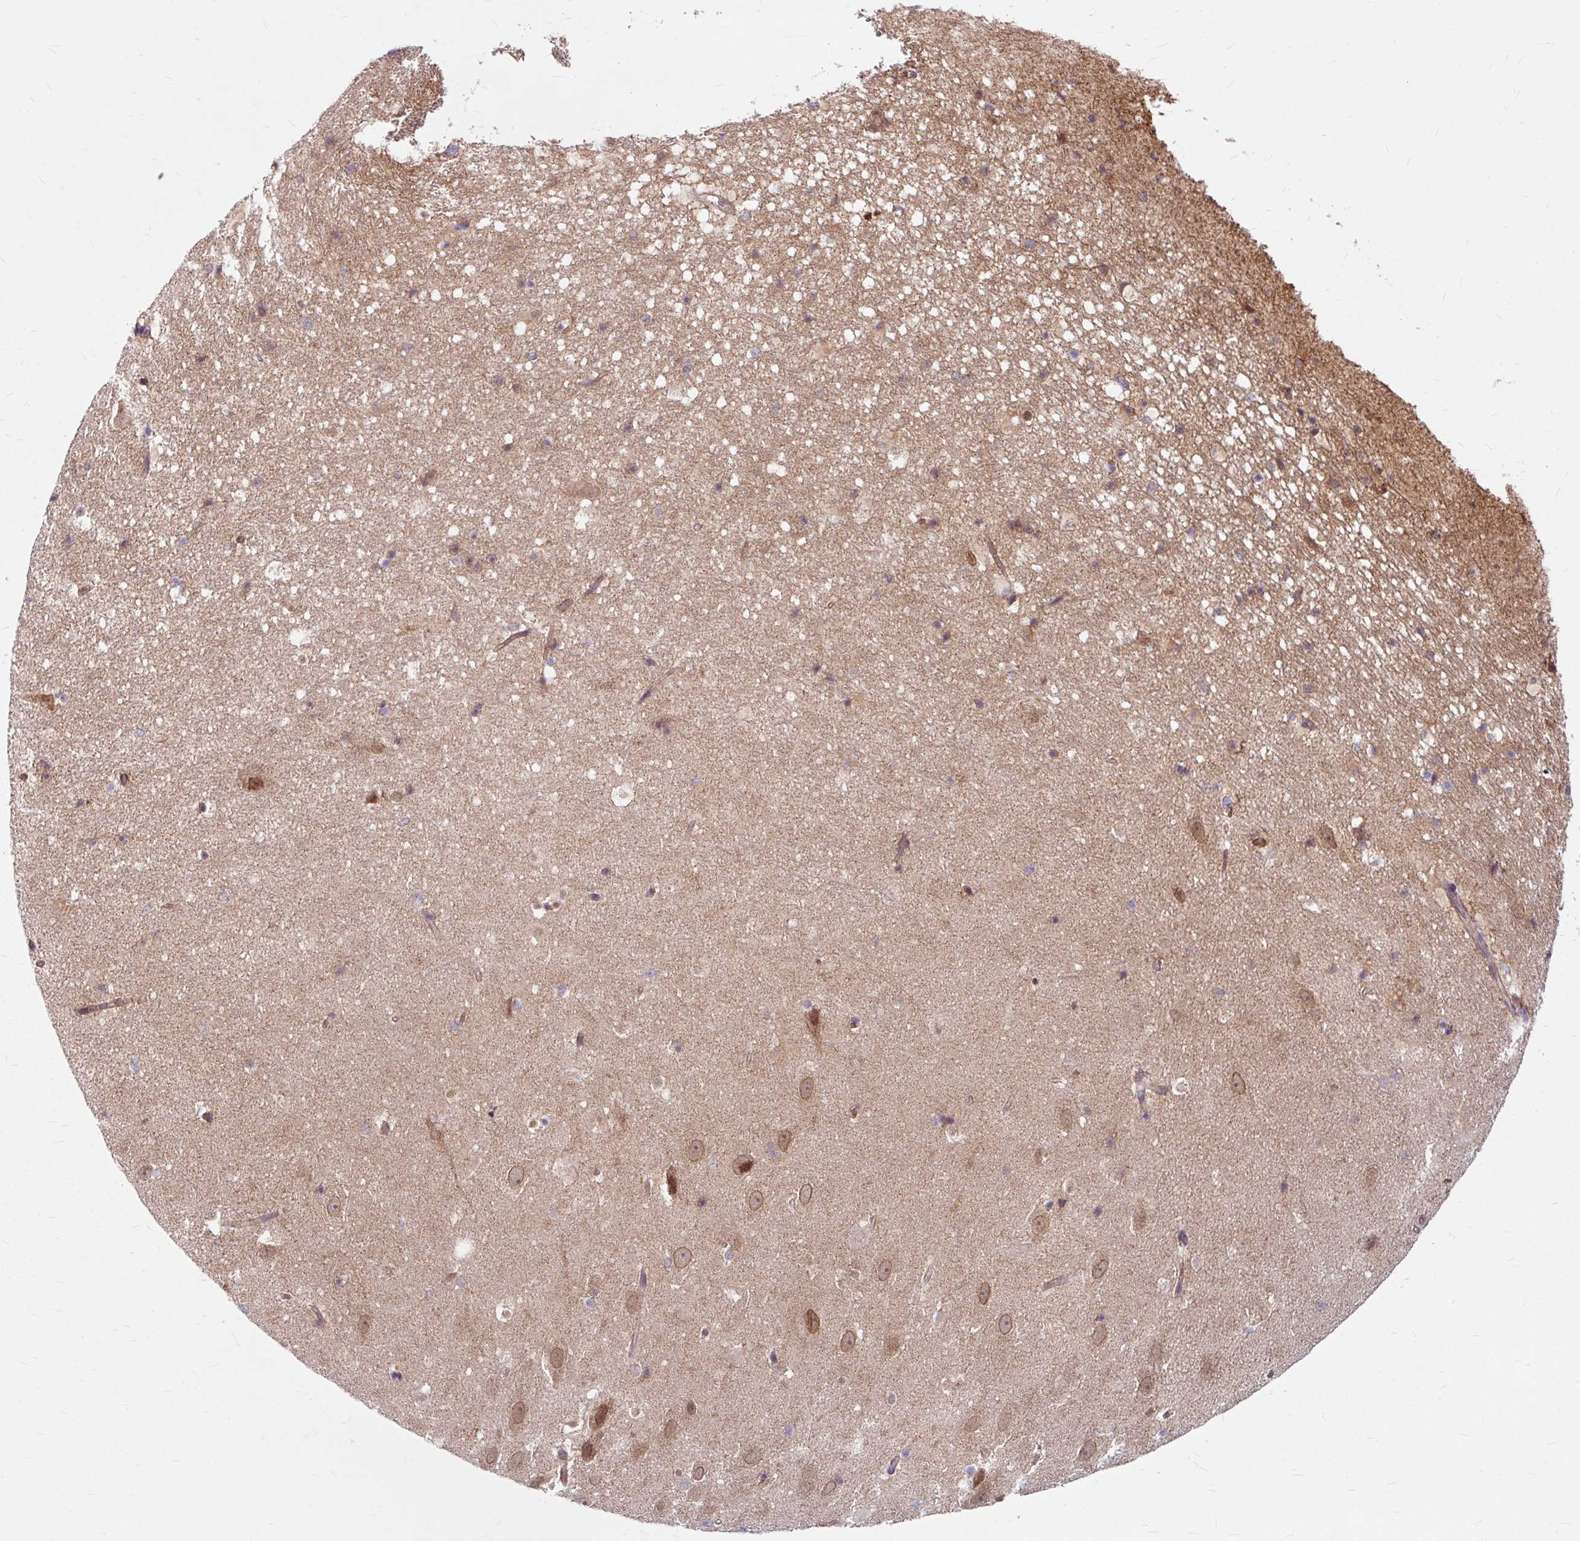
{"staining": {"intensity": "negative", "quantity": "none", "location": "none"}, "tissue": "hippocampus", "cell_type": "Glial cells", "image_type": "normal", "snomed": [{"axis": "morphology", "description": "Normal tissue, NOS"}, {"axis": "topography", "description": "Hippocampus"}], "caption": "Immunohistochemistry photomicrograph of unremarkable hippocampus stained for a protein (brown), which displays no positivity in glial cells.", "gene": "DAAM2", "patient": {"sex": "male", "age": 37}}